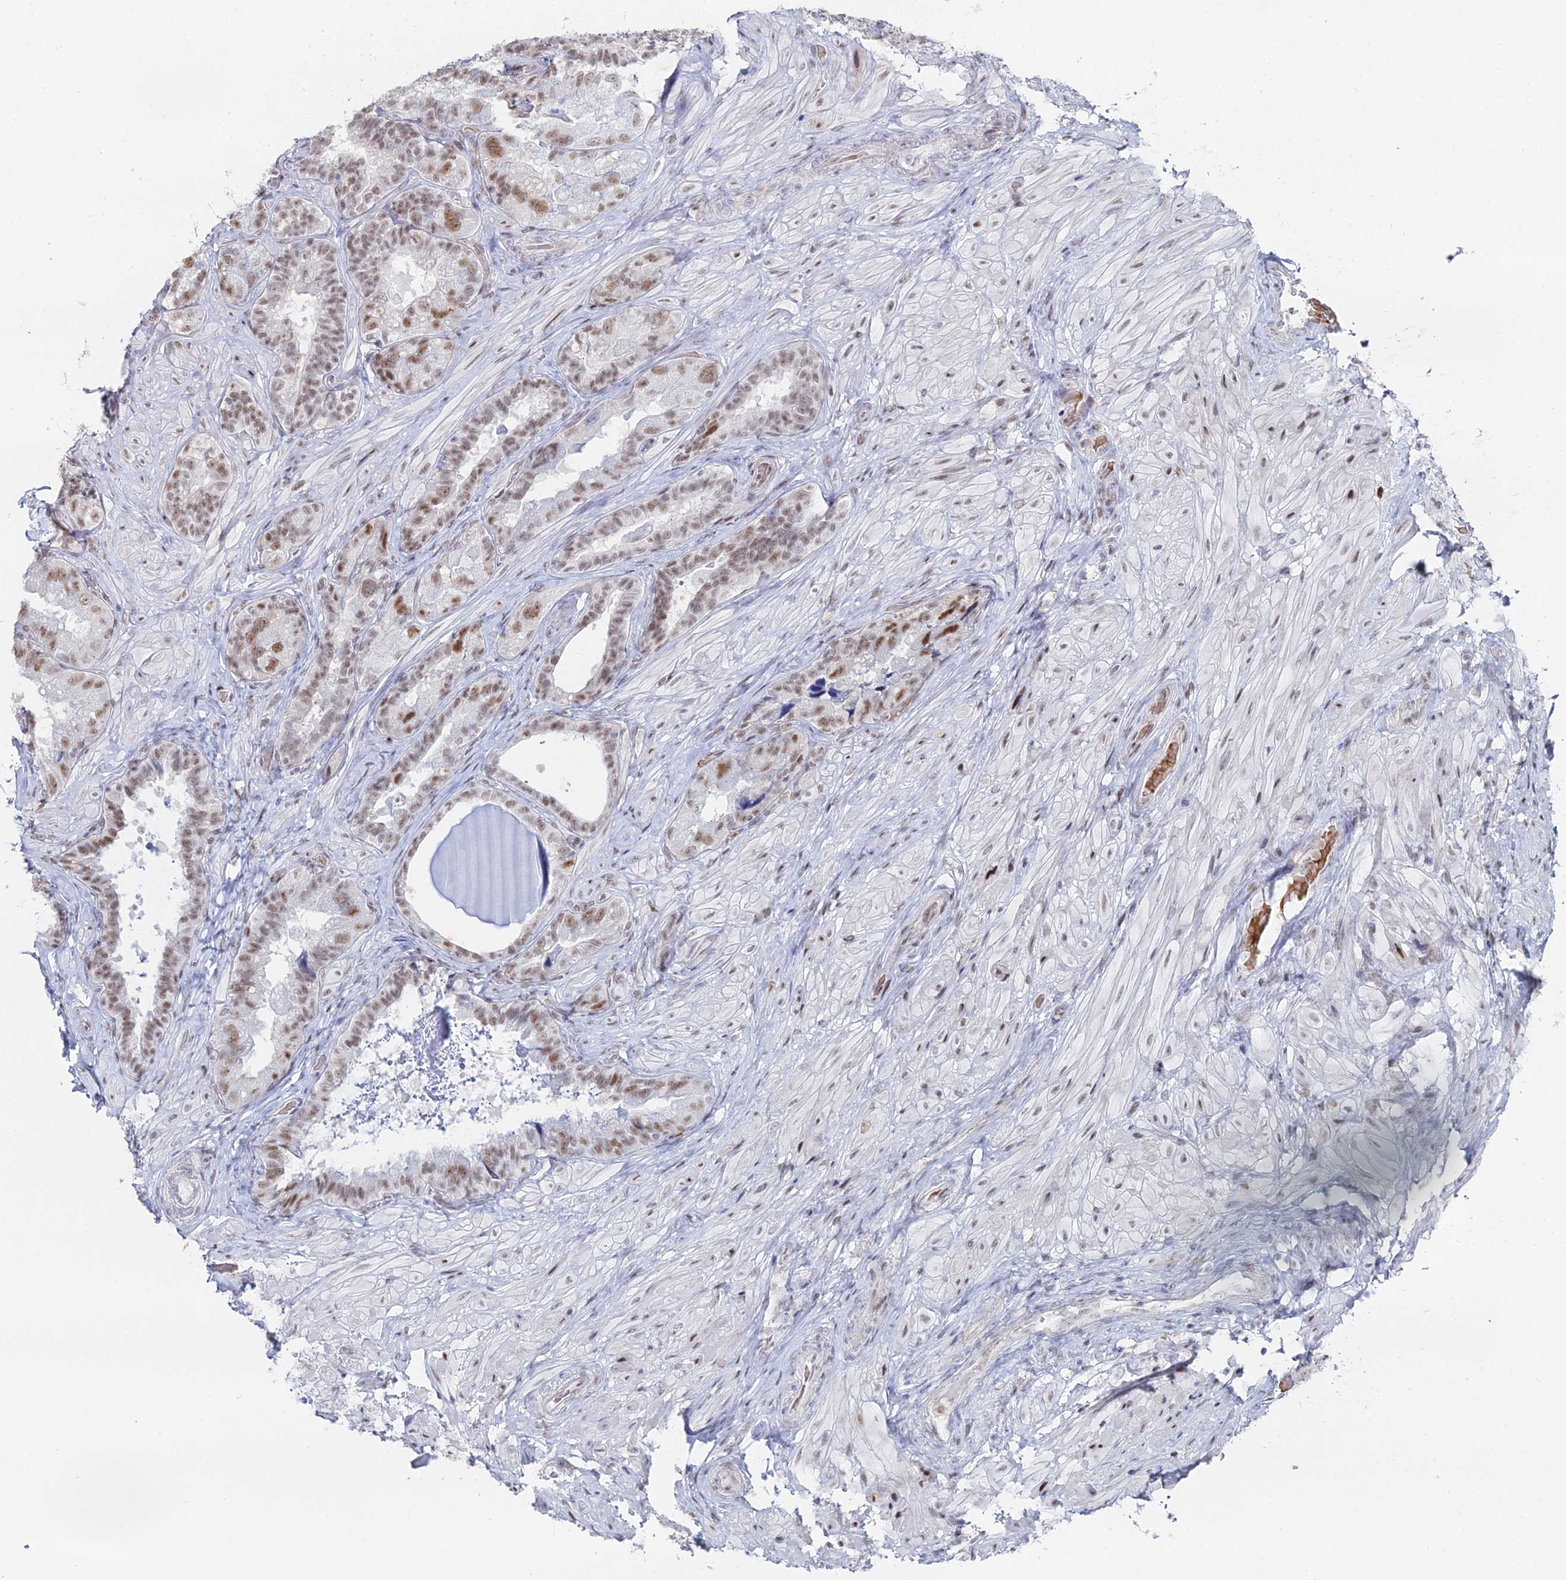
{"staining": {"intensity": "moderate", "quantity": ">75%", "location": "nuclear"}, "tissue": "seminal vesicle", "cell_type": "Glandular cells", "image_type": "normal", "snomed": [{"axis": "morphology", "description": "Normal tissue, NOS"}, {"axis": "topography", "description": "Prostate and seminal vesicle, NOS"}, {"axis": "topography", "description": "Prostate"}, {"axis": "topography", "description": "Seminal veicle"}], "caption": "Protein expression by immunohistochemistry (IHC) reveals moderate nuclear staining in about >75% of glandular cells in normal seminal vesicle.", "gene": "GSC2", "patient": {"sex": "male", "age": 67}}